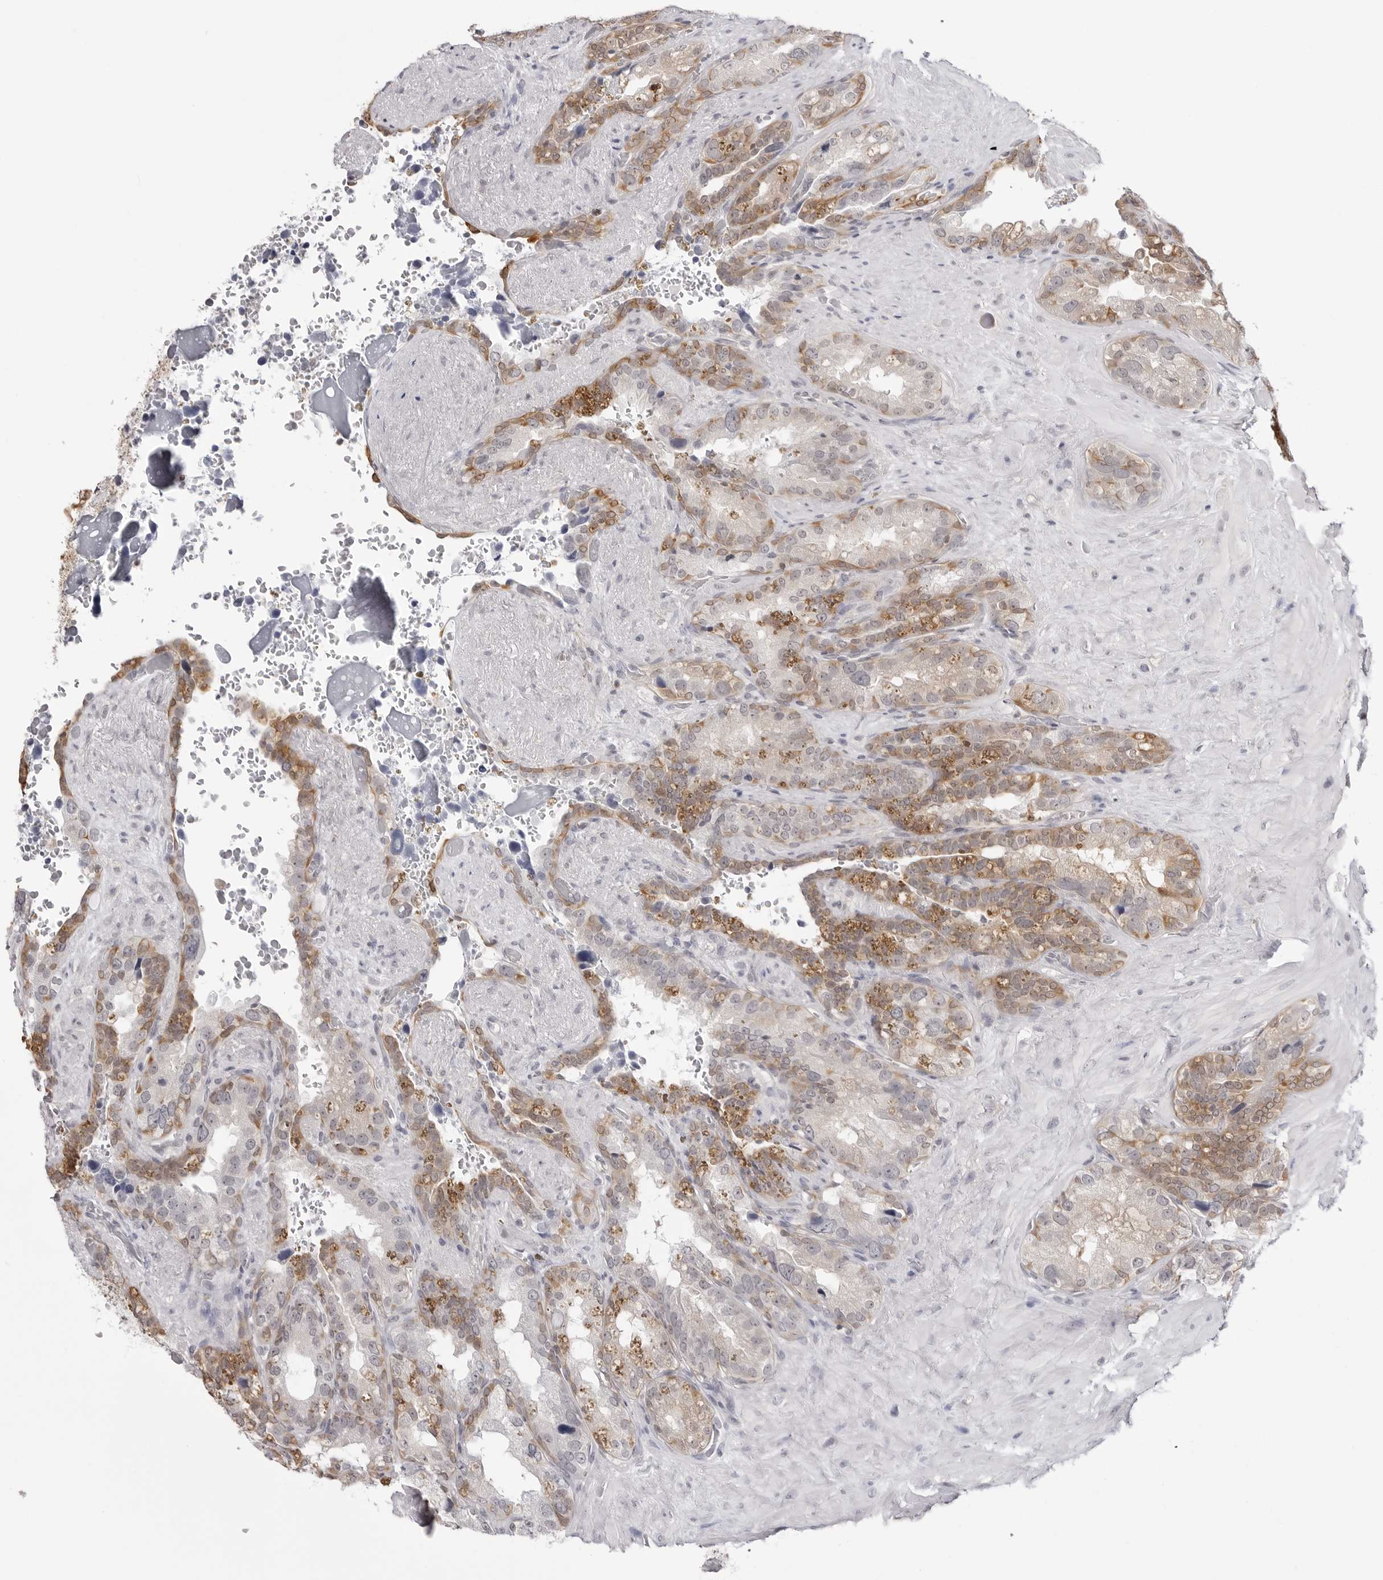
{"staining": {"intensity": "moderate", "quantity": ">75%", "location": "cytoplasmic/membranous,nuclear"}, "tissue": "seminal vesicle", "cell_type": "Glandular cells", "image_type": "normal", "snomed": [{"axis": "morphology", "description": "Normal tissue, NOS"}, {"axis": "topography", "description": "Seminal veicle"}], "caption": "This is a histology image of immunohistochemistry staining of normal seminal vesicle, which shows moderate staining in the cytoplasmic/membranous,nuclear of glandular cells.", "gene": "YWHAG", "patient": {"sex": "male", "age": 80}}